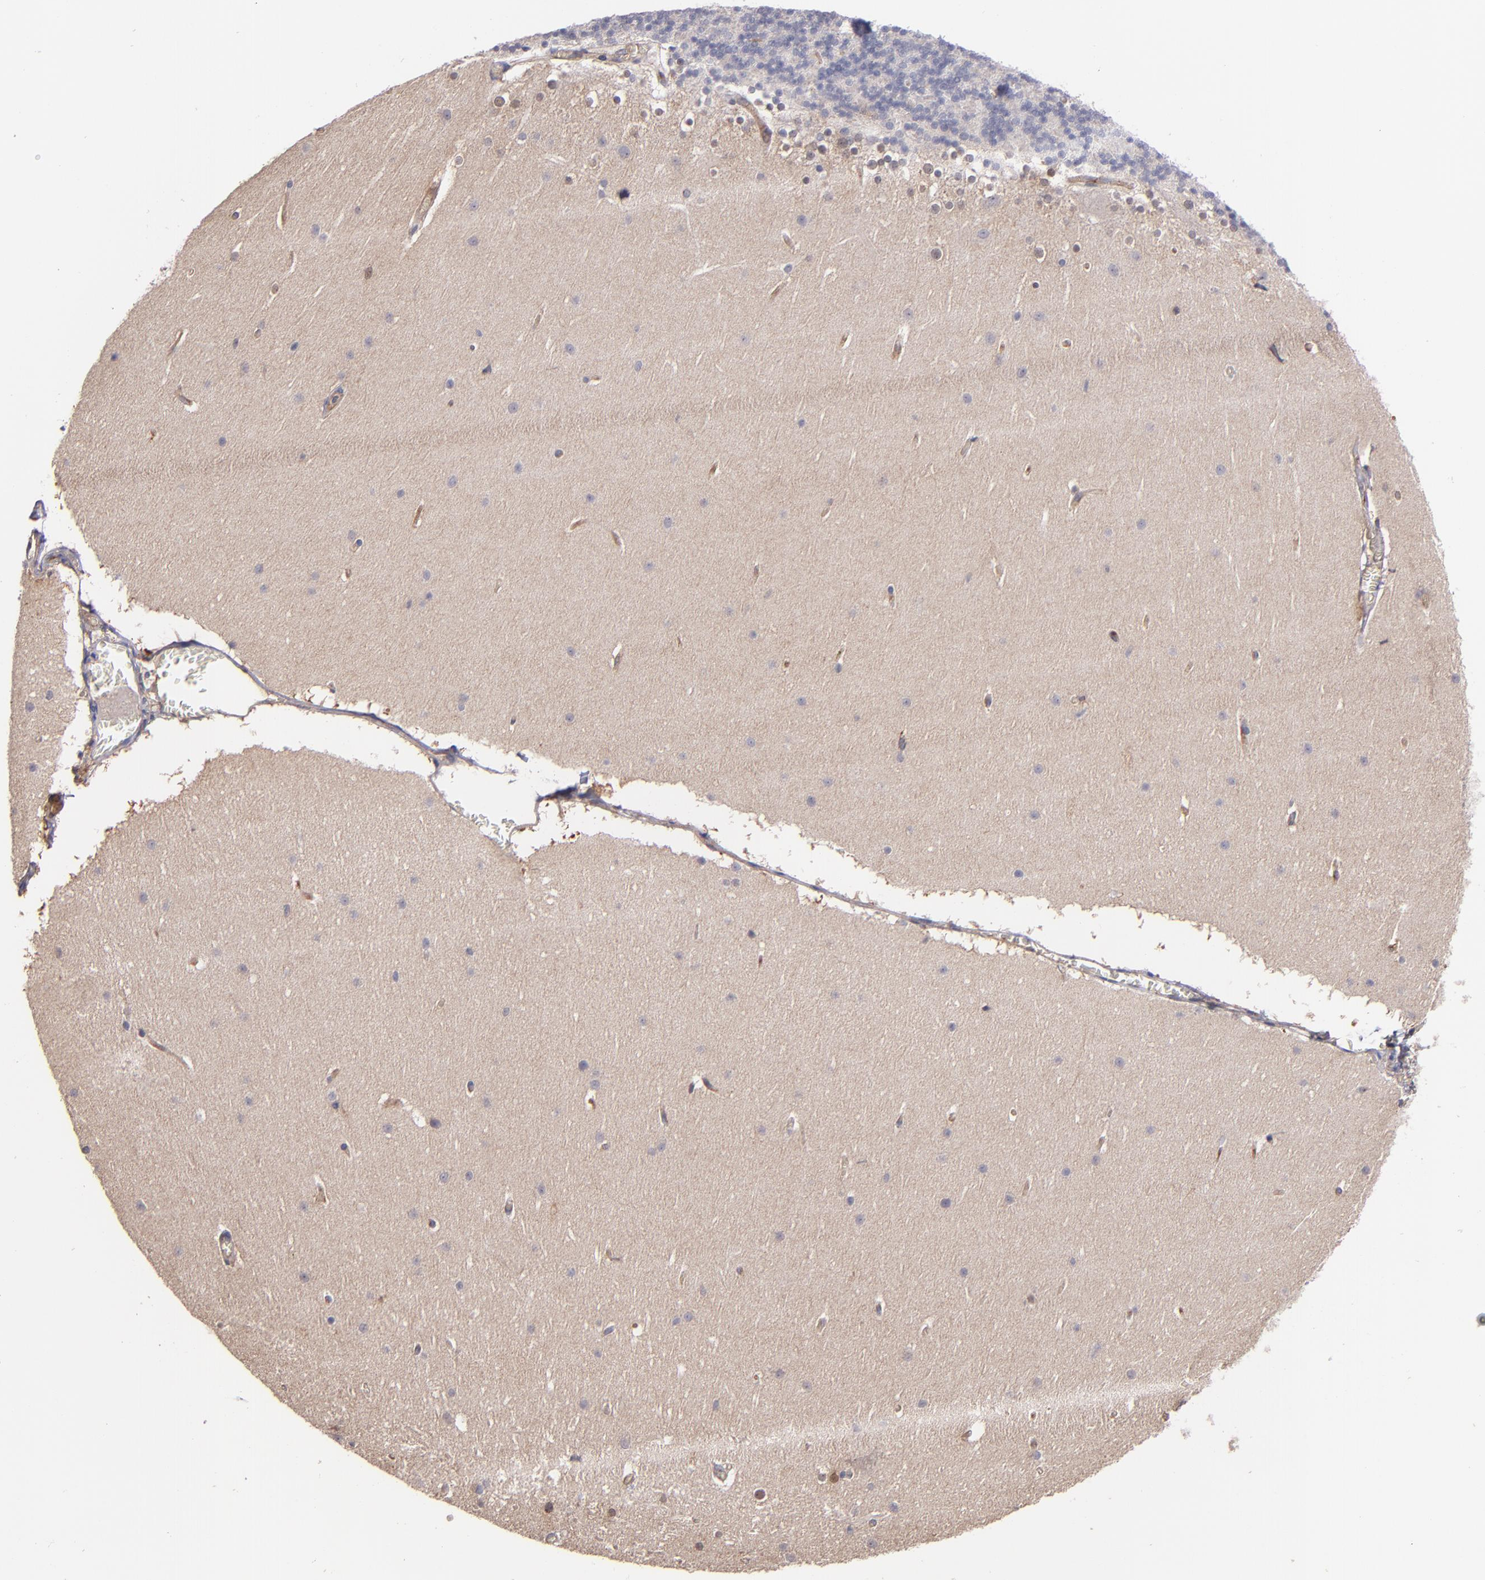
{"staining": {"intensity": "negative", "quantity": "none", "location": "none"}, "tissue": "cerebellum", "cell_type": "Cells in granular layer", "image_type": "normal", "snomed": [{"axis": "morphology", "description": "Normal tissue, NOS"}, {"axis": "topography", "description": "Cerebellum"}], "caption": "Photomicrograph shows no significant protein expression in cells in granular layer of unremarkable cerebellum.", "gene": "ICAM1", "patient": {"sex": "female", "age": 19}}